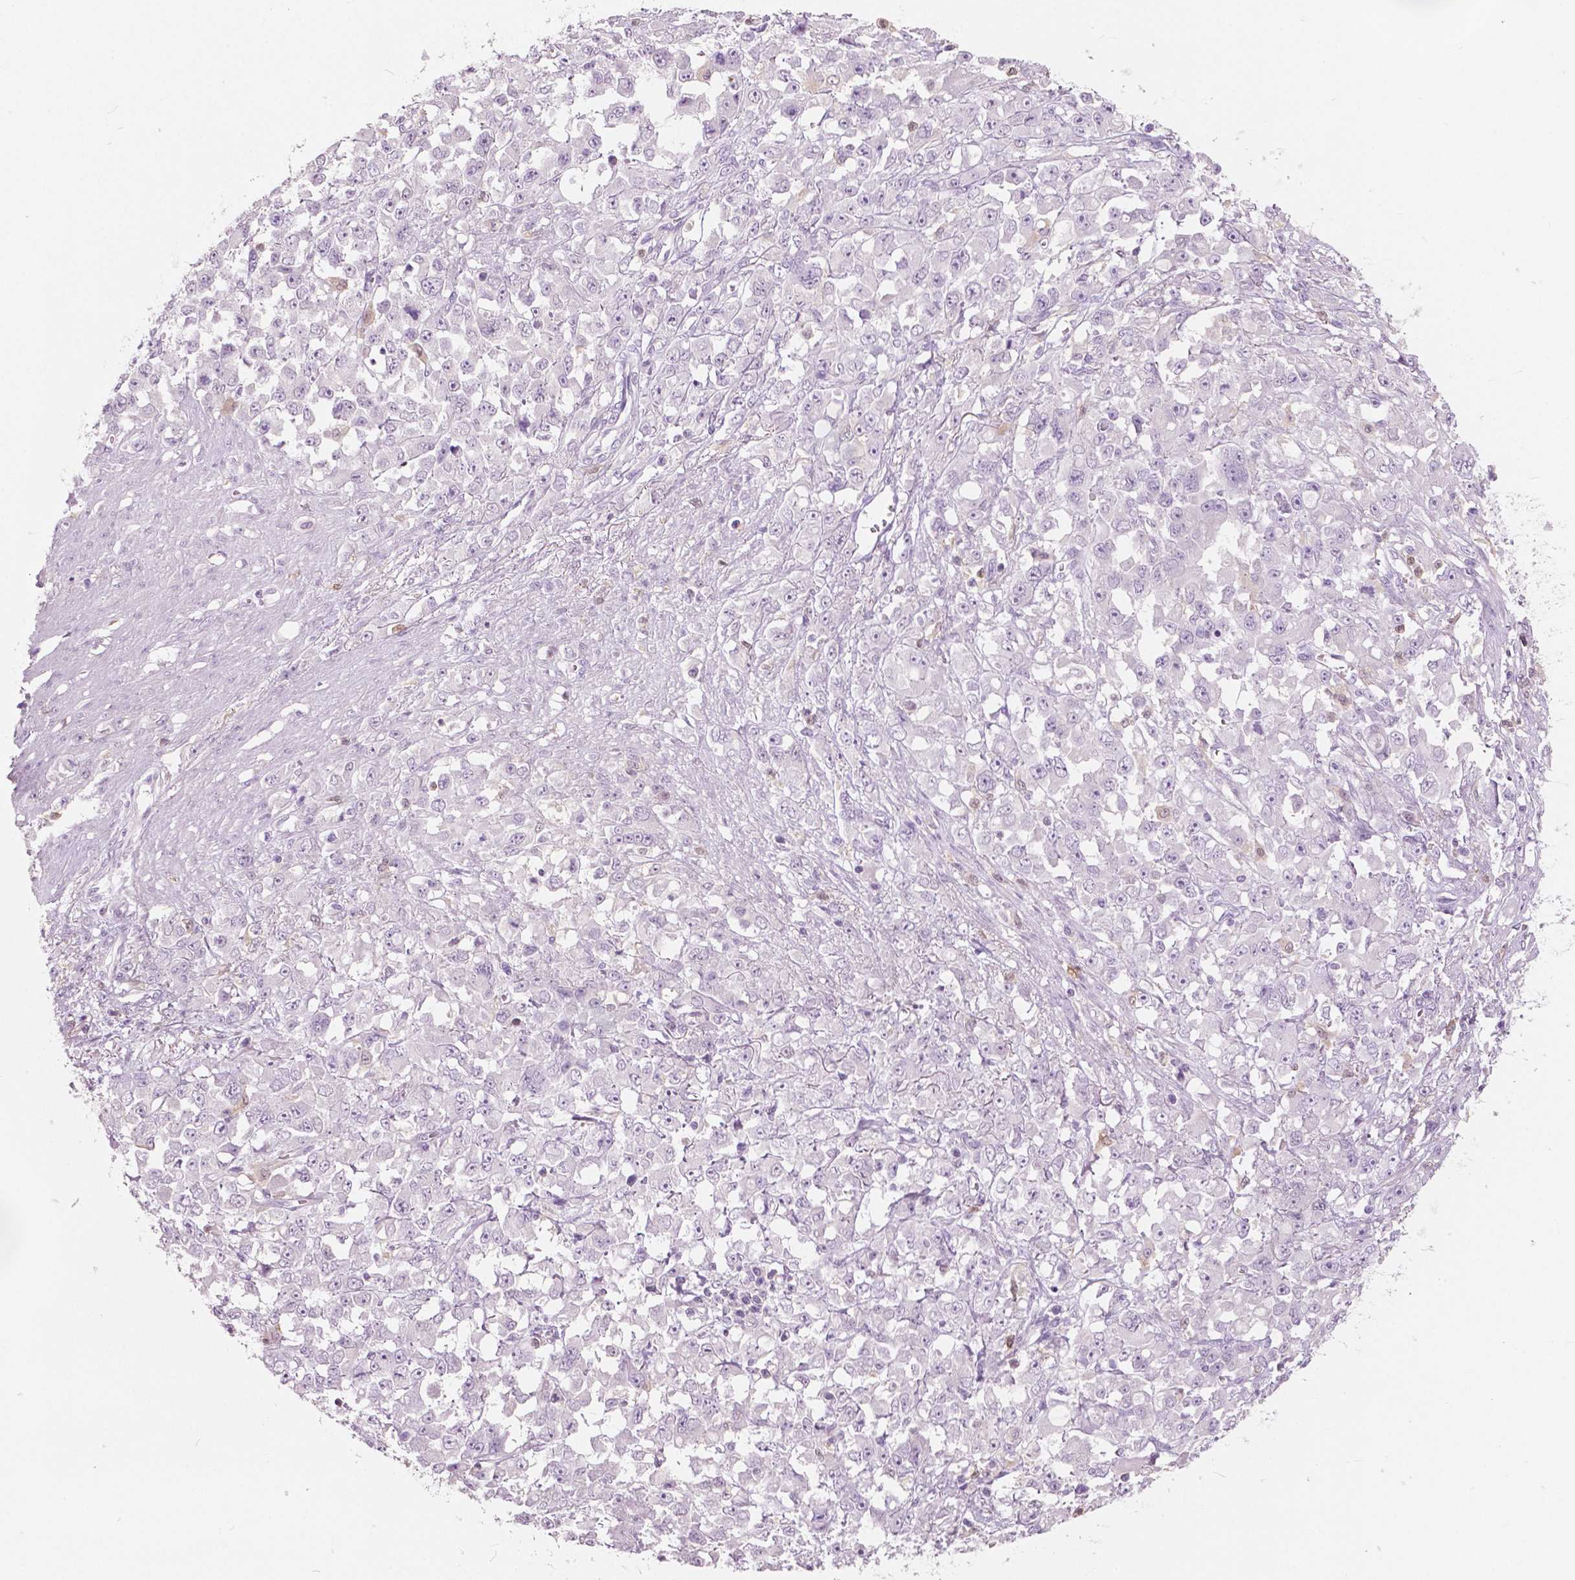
{"staining": {"intensity": "negative", "quantity": "none", "location": "none"}, "tissue": "stomach cancer", "cell_type": "Tumor cells", "image_type": "cancer", "snomed": [{"axis": "morphology", "description": "Adenocarcinoma, NOS"}, {"axis": "topography", "description": "Stomach"}], "caption": "Micrograph shows no significant protein staining in tumor cells of stomach adenocarcinoma.", "gene": "GALM", "patient": {"sex": "female", "age": 76}}